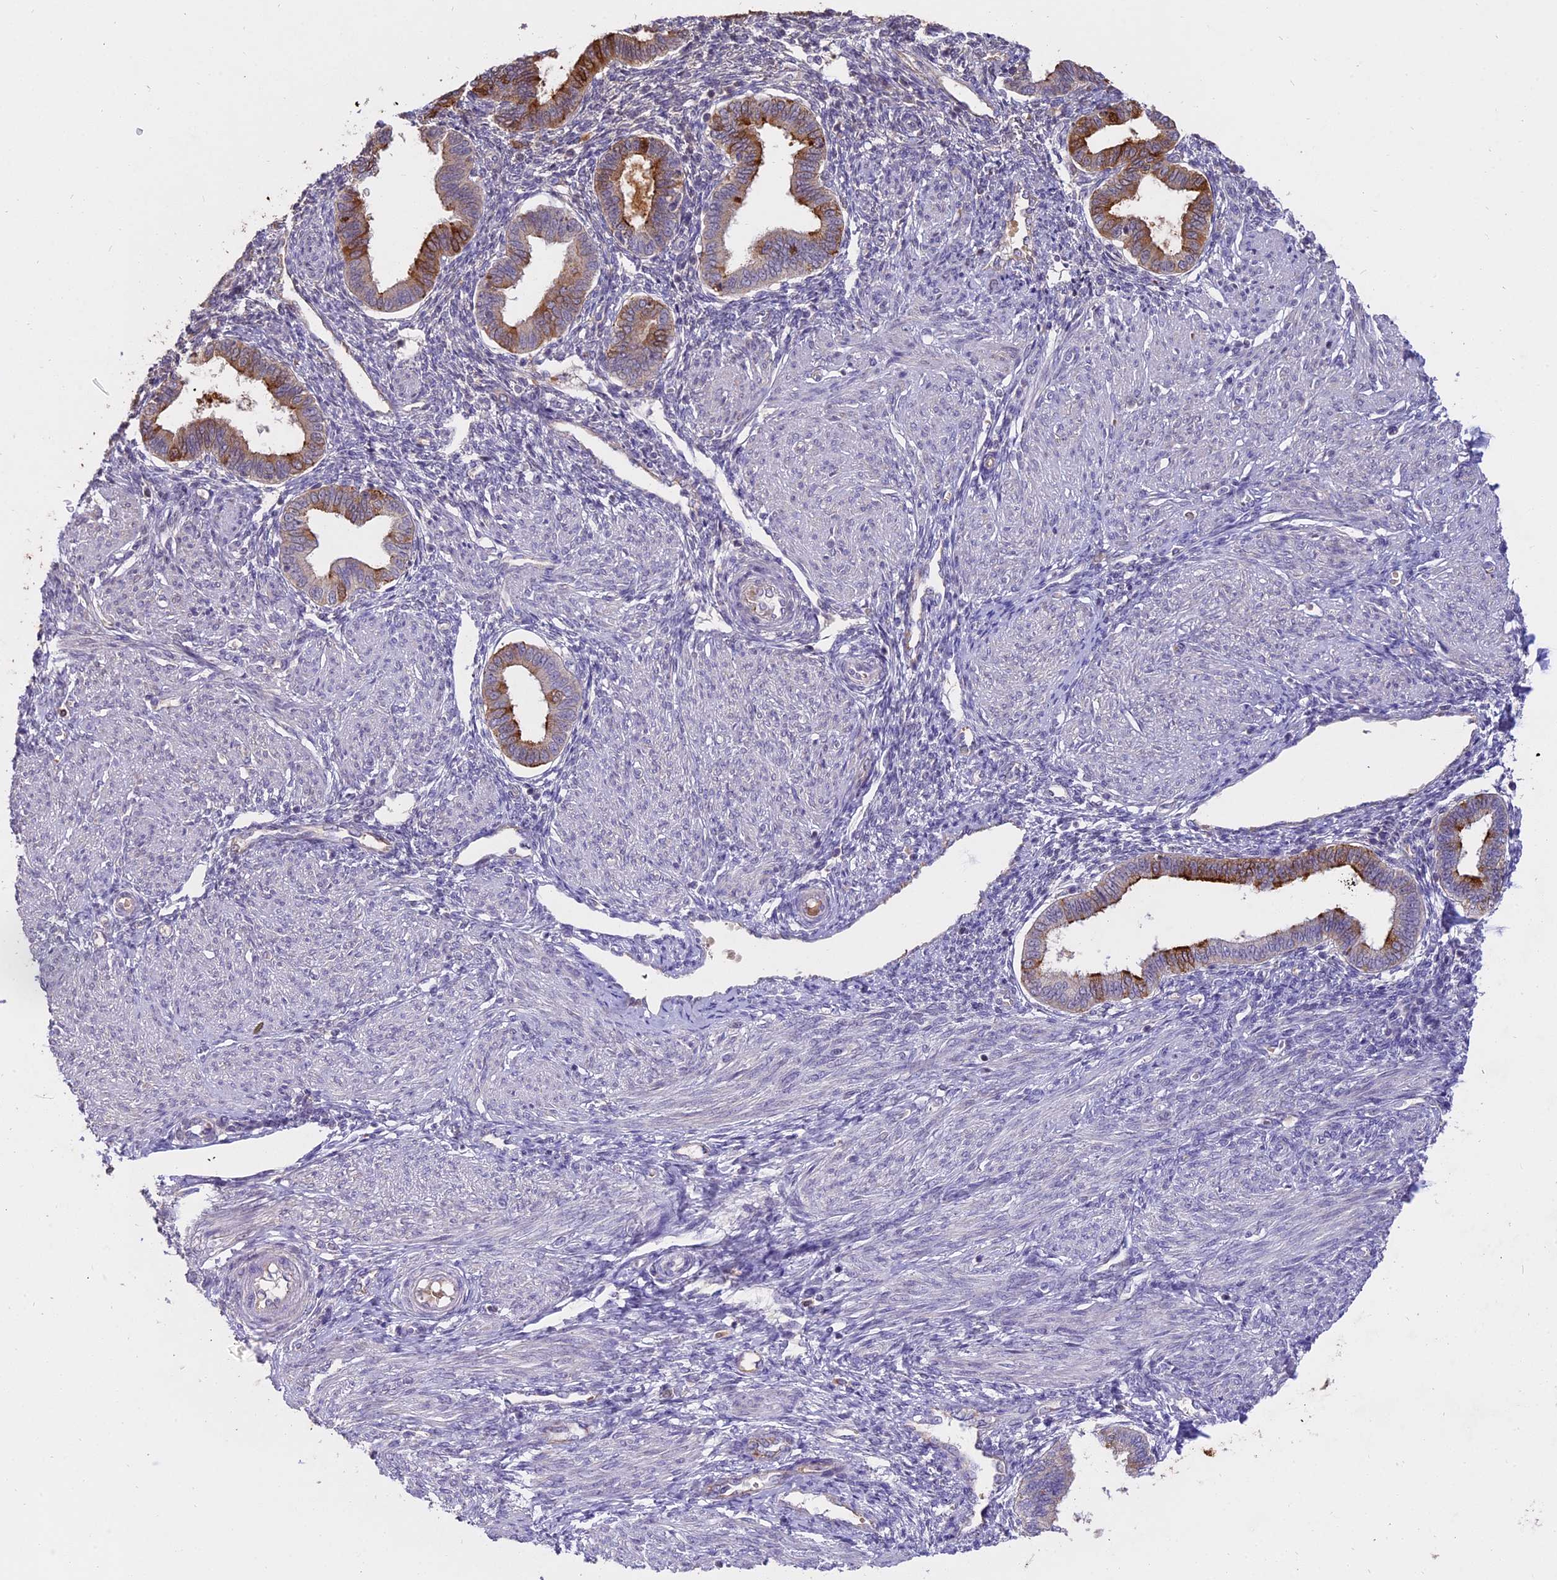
{"staining": {"intensity": "negative", "quantity": "none", "location": "none"}, "tissue": "endometrium", "cell_type": "Cells in endometrial stroma", "image_type": "normal", "snomed": [{"axis": "morphology", "description": "Normal tissue, NOS"}, {"axis": "topography", "description": "Endometrium"}], "caption": "The micrograph demonstrates no significant staining in cells in endometrial stroma of endometrium.", "gene": "WFDC2", "patient": {"sex": "female", "age": 53}}